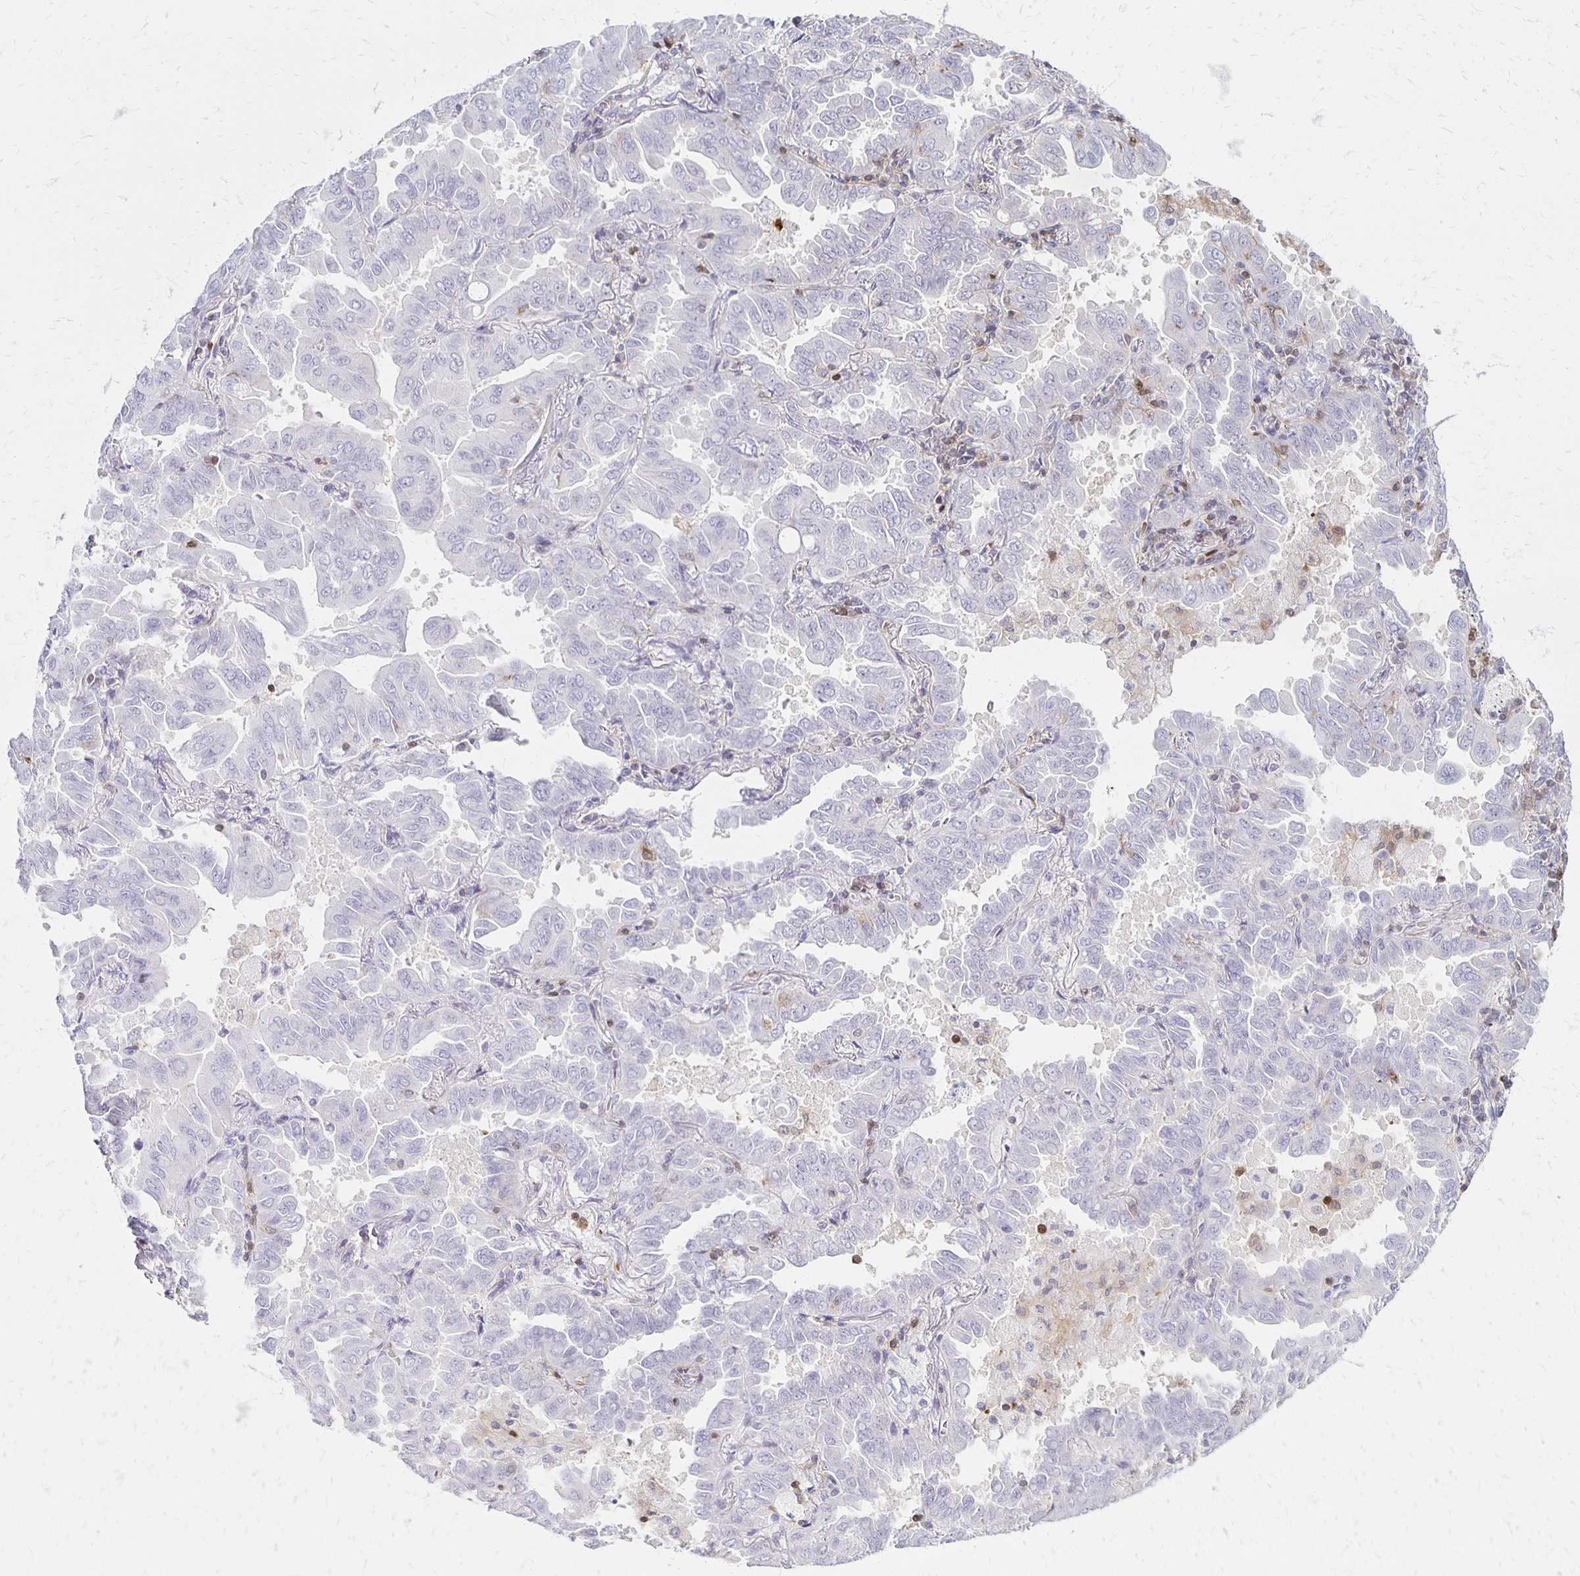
{"staining": {"intensity": "negative", "quantity": "none", "location": "none"}, "tissue": "lung cancer", "cell_type": "Tumor cells", "image_type": "cancer", "snomed": [{"axis": "morphology", "description": "Adenocarcinoma, NOS"}, {"axis": "topography", "description": "Lung"}], "caption": "An immunohistochemistry (IHC) image of lung cancer is shown. There is no staining in tumor cells of lung cancer.", "gene": "CCL21", "patient": {"sex": "male", "age": 64}}